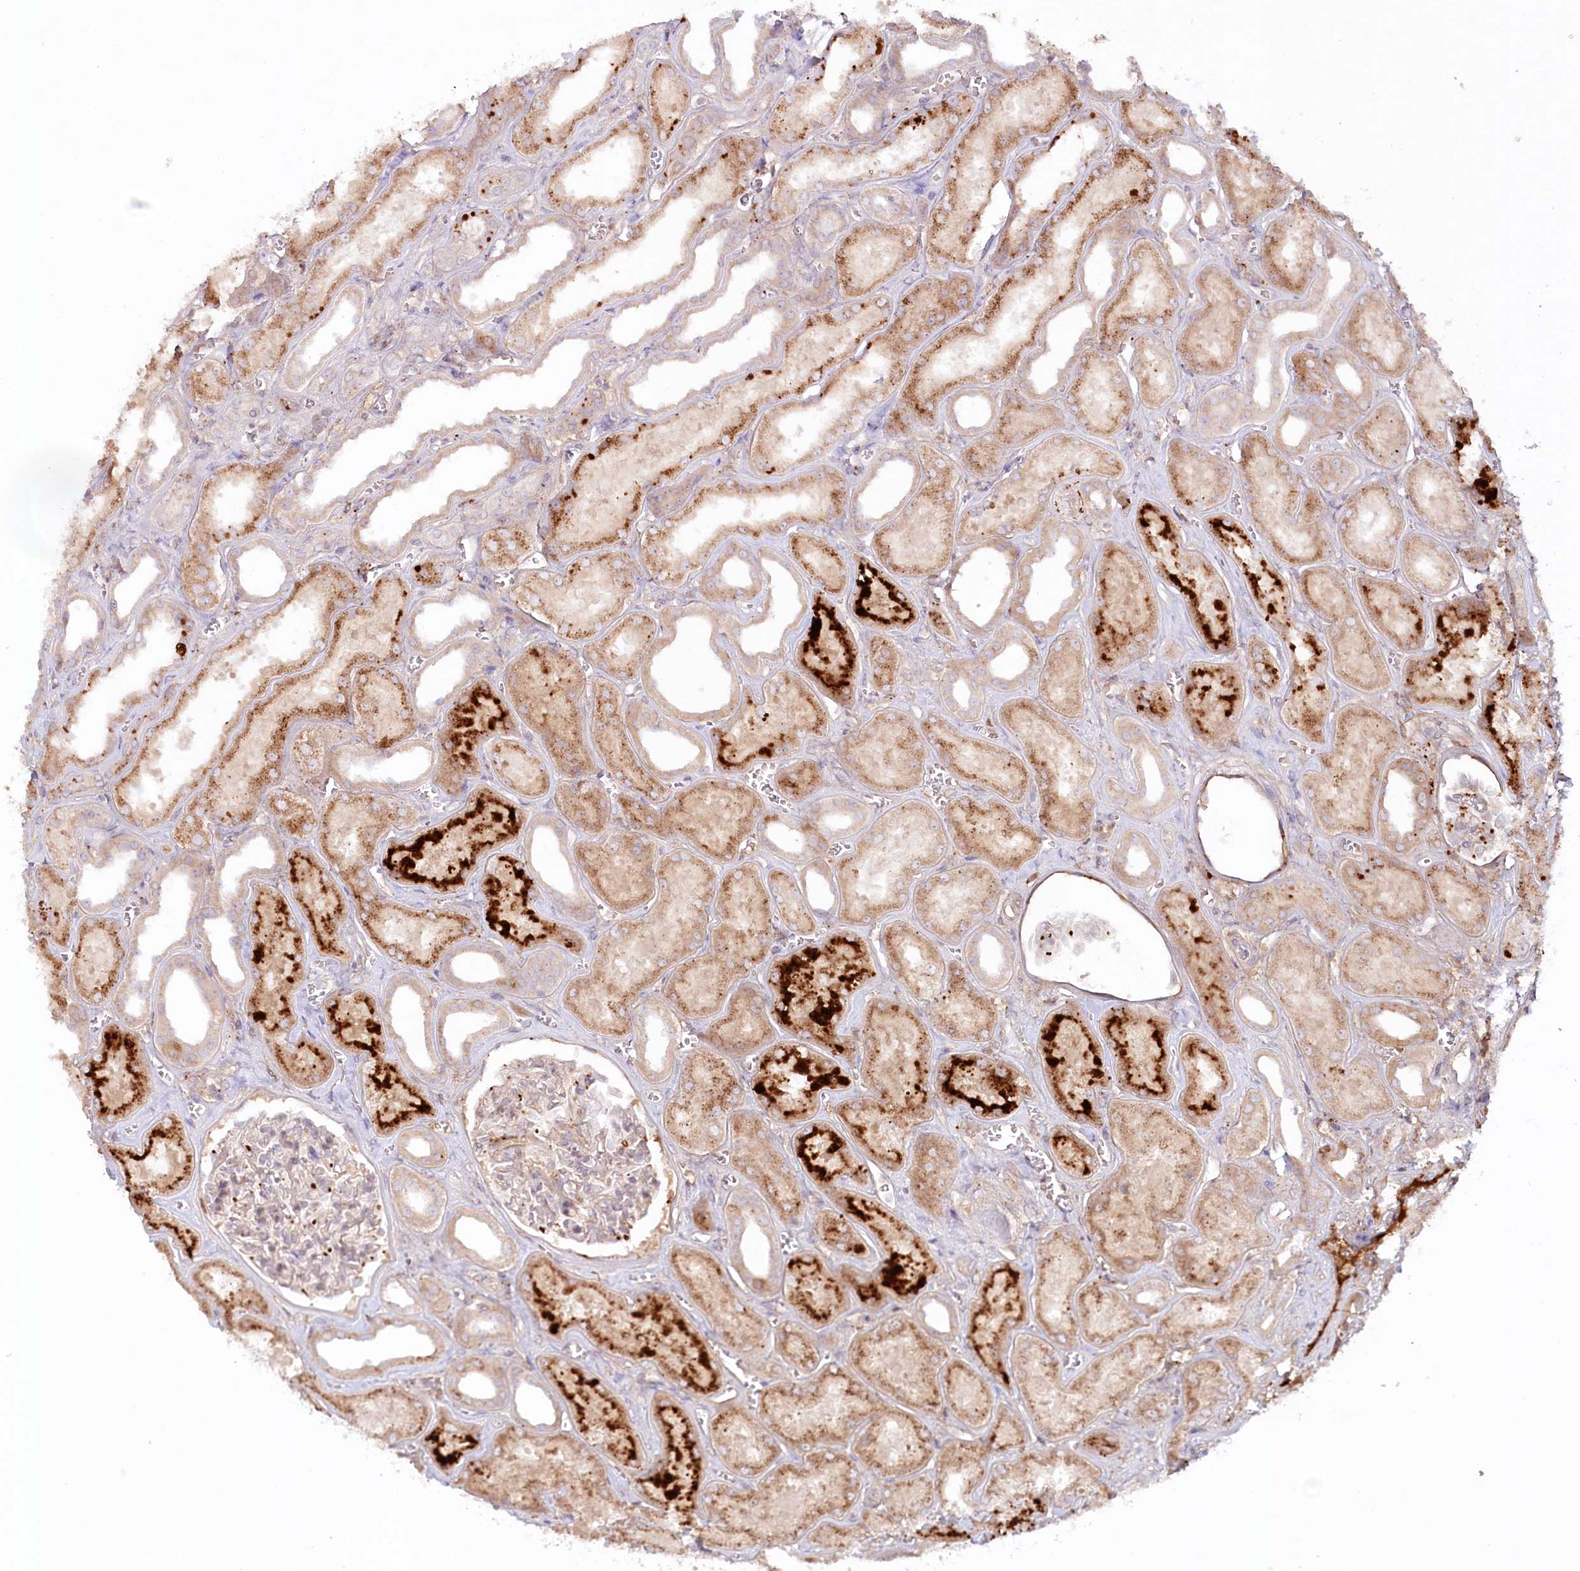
{"staining": {"intensity": "moderate", "quantity": "<25%", "location": "cytoplasmic/membranous"}, "tissue": "kidney", "cell_type": "Cells in glomeruli", "image_type": "normal", "snomed": [{"axis": "morphology", "description": "Normal tissue, NOS"}, {"axis": "morphology", "description": "Adenocarcinoma, NOS"}, {"axis": "topography", "description": "Kidney"}], "caption": "High-magnification brightfield microscopy of benign kidney stained with DAB (3,3'-diaminobenzidine) (brown) and counterstained with hematoxylin (blue). cells in glomeruli exhibit moderate cytoplasmic/membranous staining is appreciated in about<25% of cells.", "gene": "PSAPL1", "patient": {"sex": "female", "age": 68}}